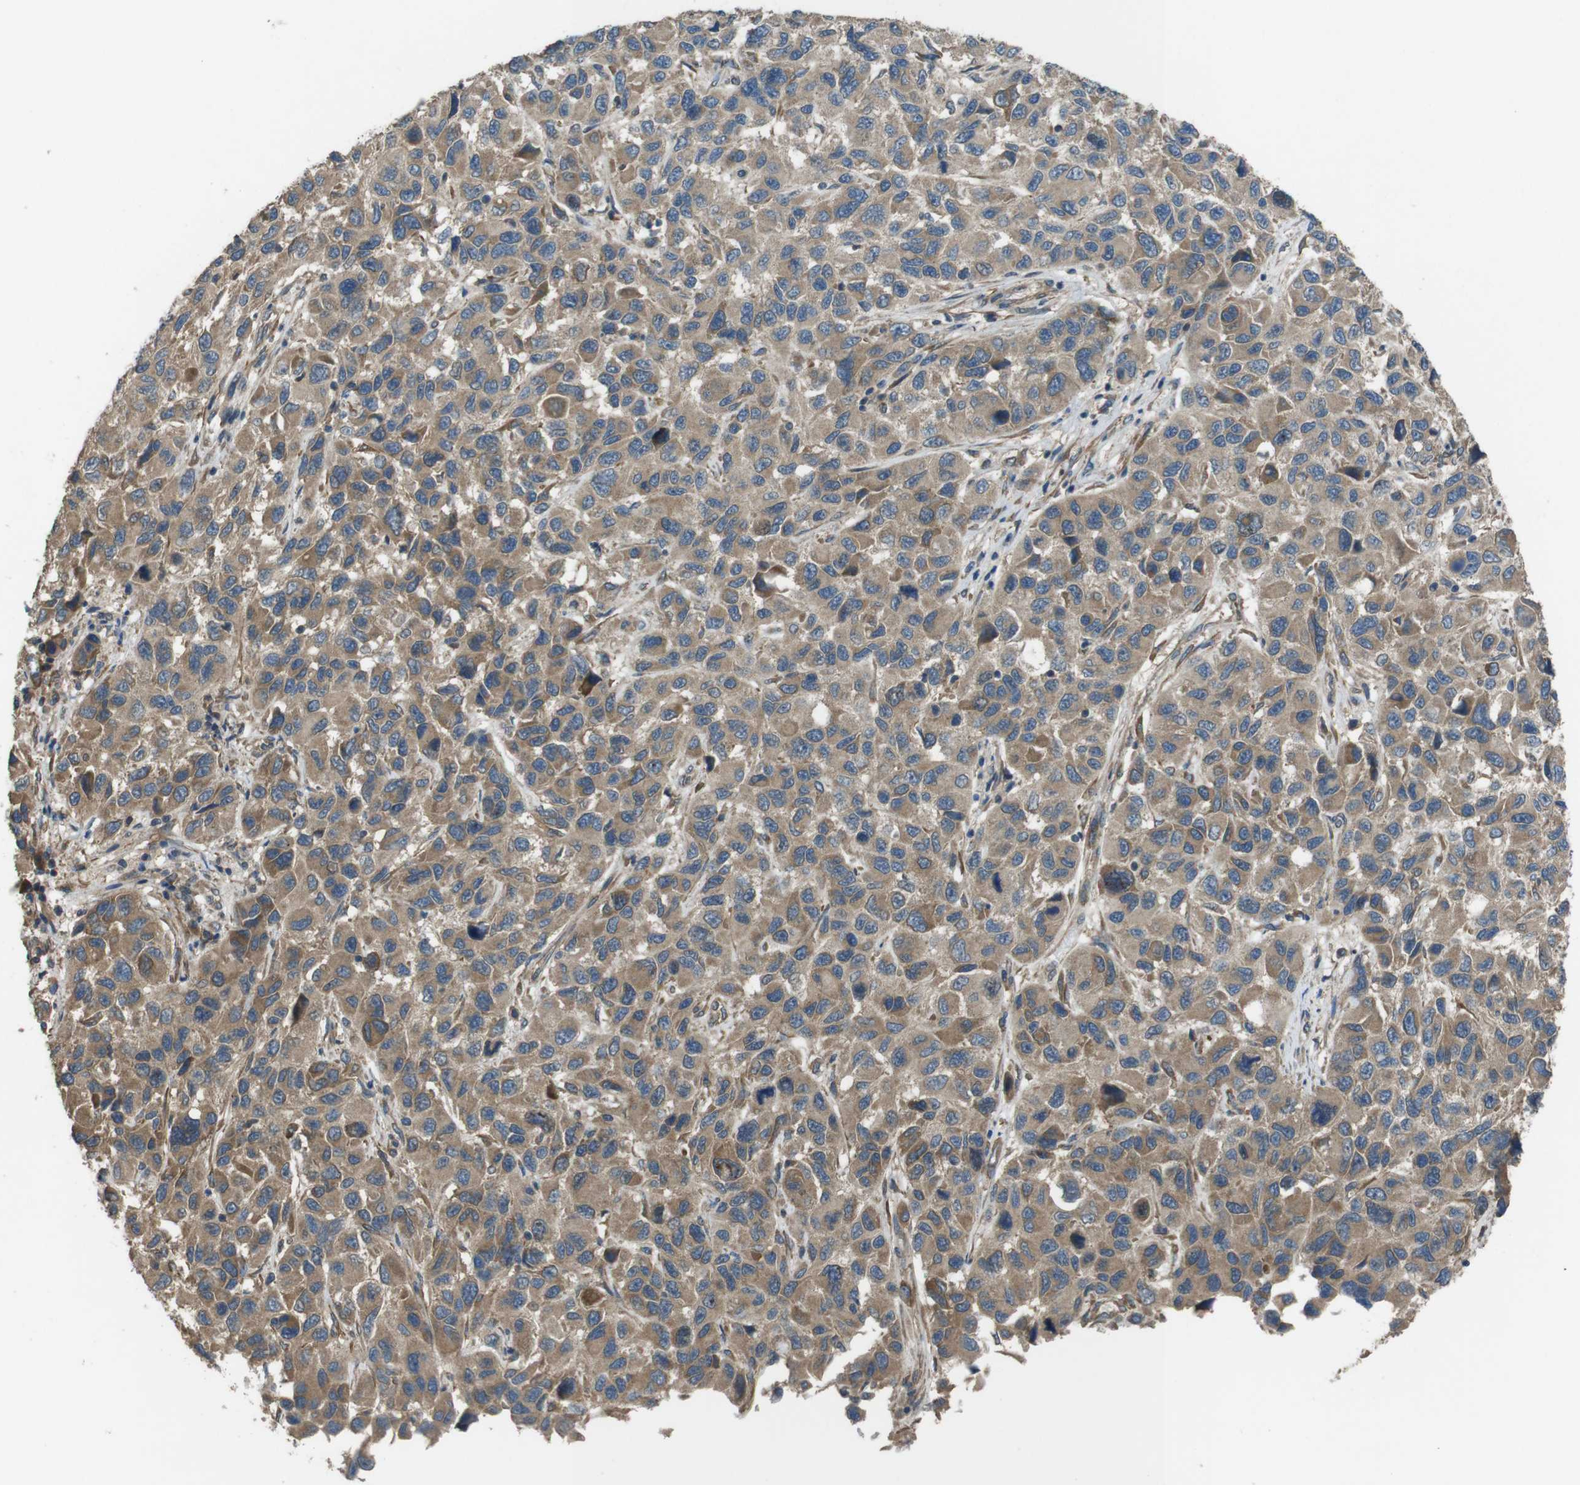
{"staining": {"intensity": "moderate", "quantity": ">75%", "location": "cytoplasmic/membranous"}, "tissue": "melanoma", "cell_type": "Tumor cells", "image_type": "cancer", "snomed": [{"axis": "morphology", "description": "Malignant melanoma, NOS"}, {"axis": "topography", "description": "Skin"}], "caption": "Malignant melanoma stained with DAB (3,3'-diaminobenzidine) immunohistochemistry exhibits medium levels of moderate cytoplasmic/membranous positivity in approximately >75% of tumor cells.", "gene": "FUT2", "patient": {"sex": "male", "age": 53}}